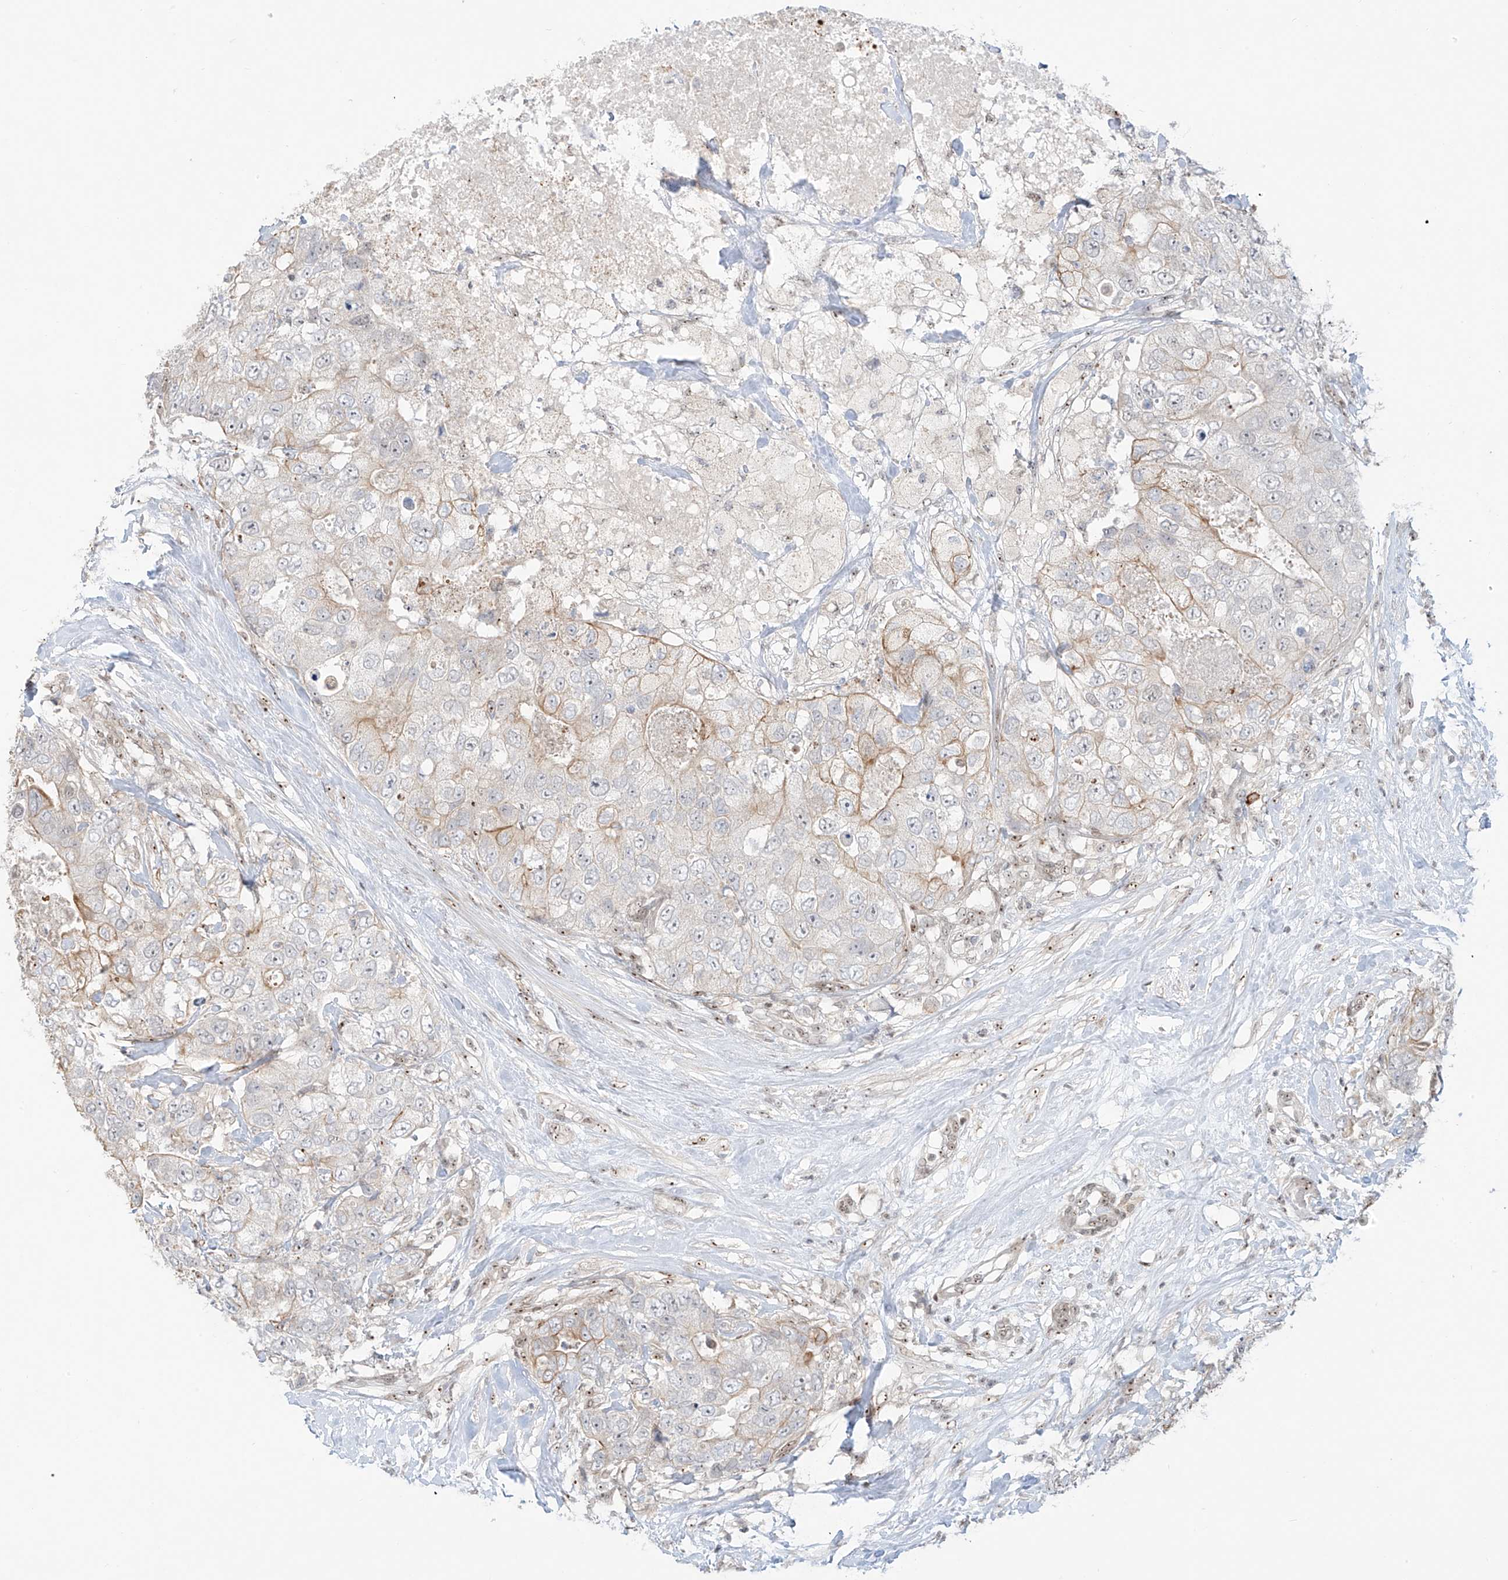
{"staining": {"intensity": "weak", "quantity": "<25%", "location": "cytoplasmic/membranous"}, "tissue": "breast cancer", "cell_type": "Tumor cells", "image_type": "cancer", "snomed": [{"axis": "morphology", "description": "Duct carcinoma"}, {"axis": "topography", "description": "Breast"}], "caption": "This is a histopathology image of immunohistochemistry staining of invasive ductal carcinoma (breast), which shows no expression in tumor cells.", "gene": "ZNF512", "patient": {"sex": "female", "age": 62}}